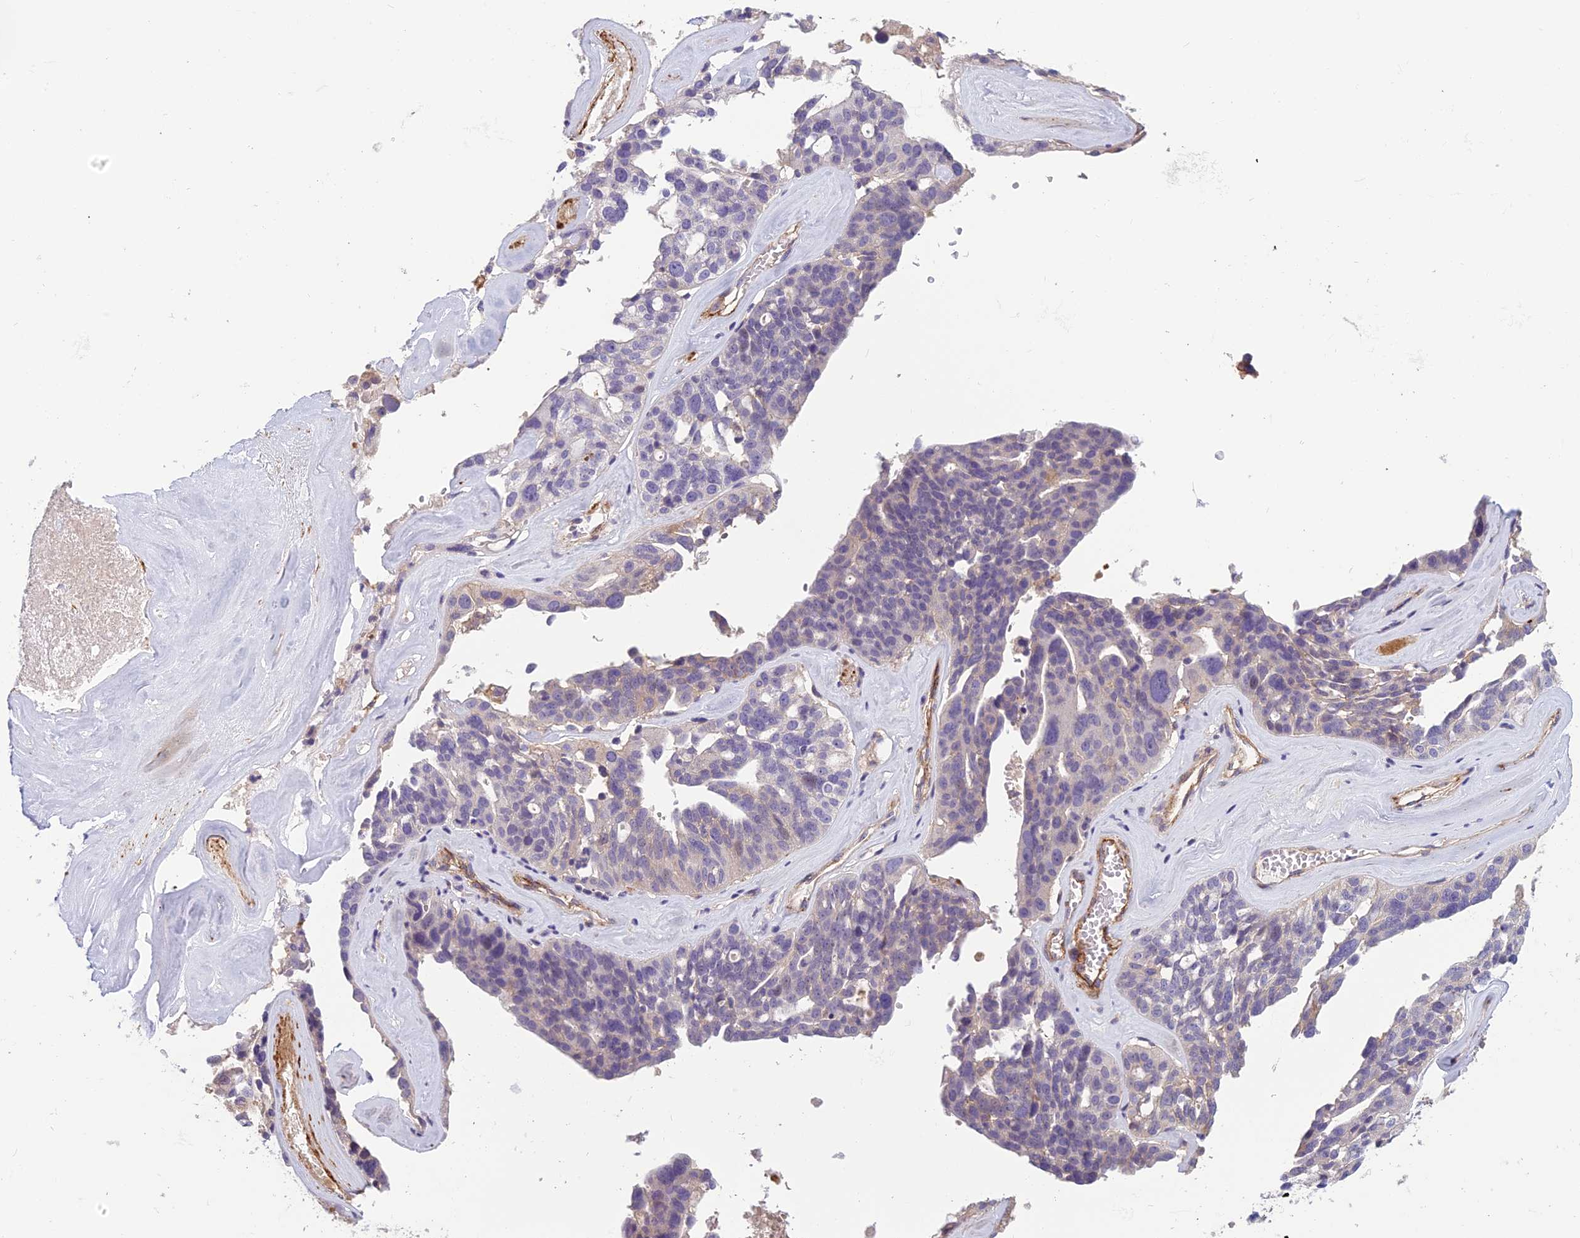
{"staining": {"intensity": "negative", "quantity": "none", "location": "none"}, "tissue": "ovarian cancer", "cell_type": "Tumor cells", "image_type": "cancer", "snomed": [{"axis": "morphology", "description": "Cystadenocarcinoma, serous, NOS"}, {"axis": "topography", "description": "Ovary"}], "caption": "Tumor cells show no significant positivity in serous cystadenocarcinoma (ovarian). Nuclei are stained in blue.", "gene": "TSPAN15", "patient": {"sex": "female", "age": 59}}